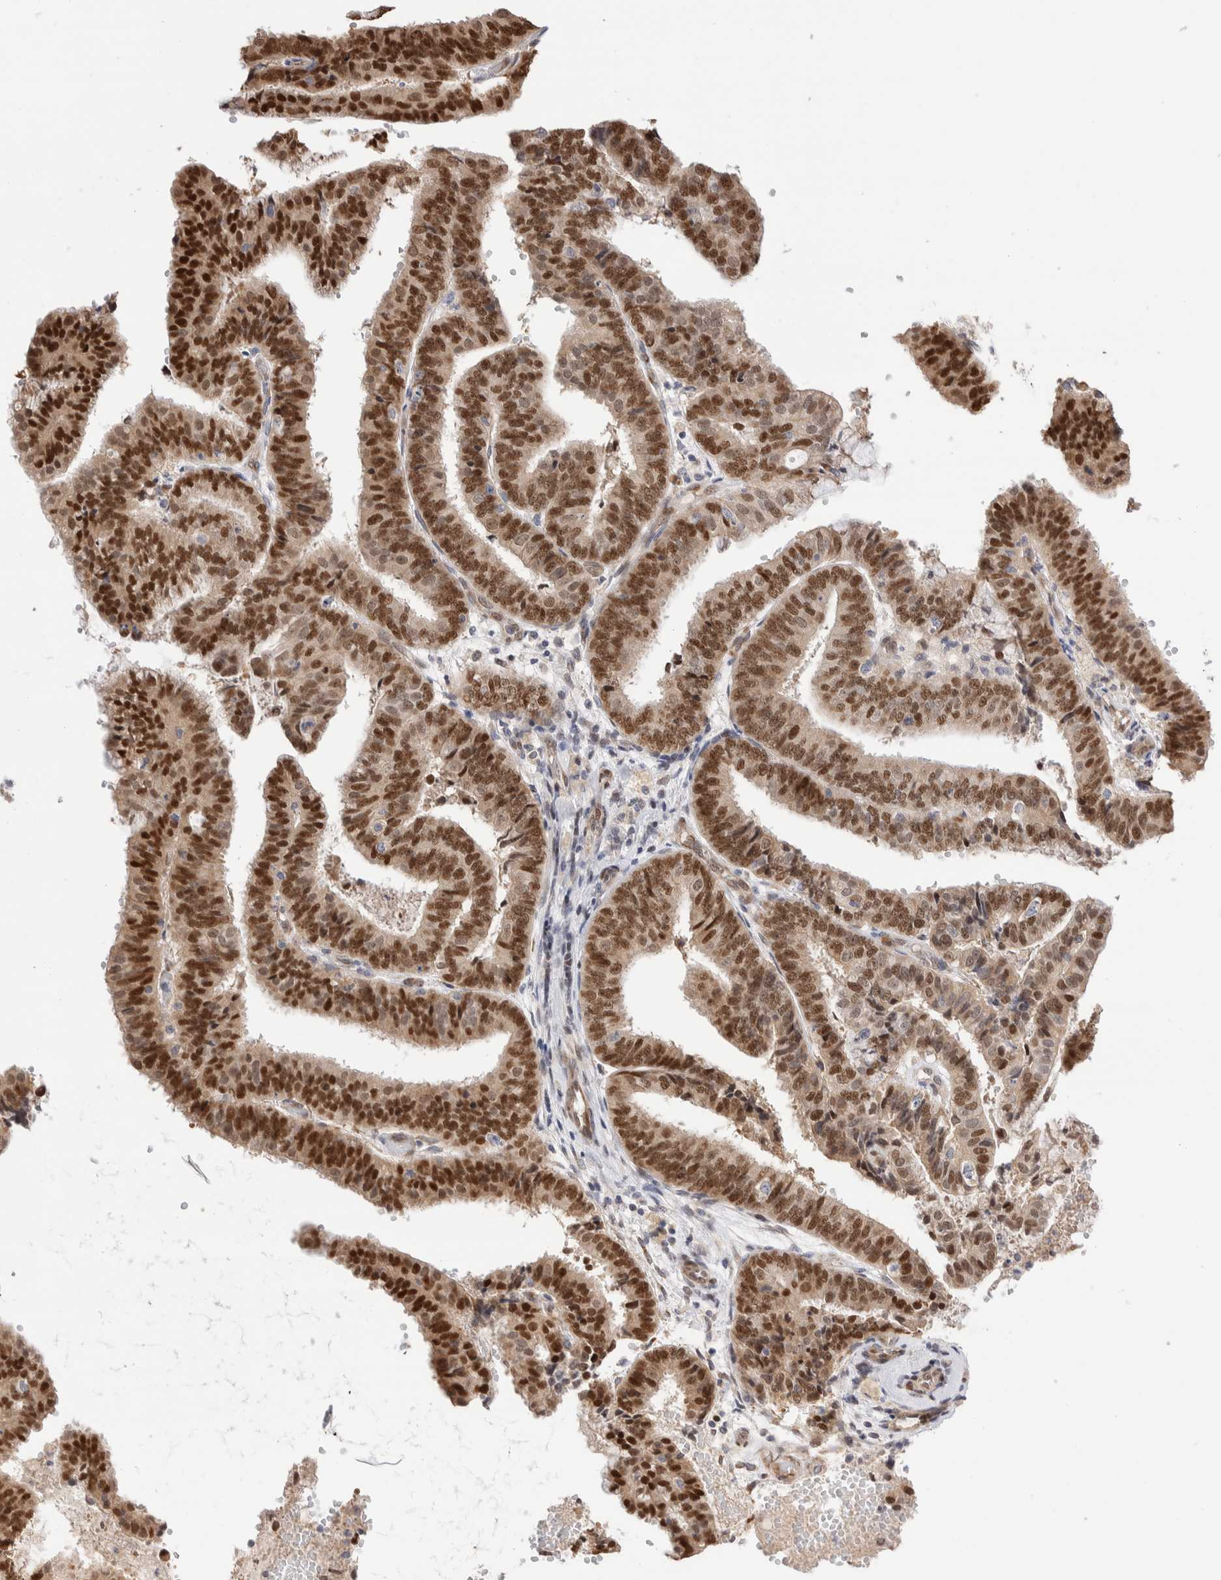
{"staining": {"intensity": "strong", "quantity": "25%-75%", "location": "cytoplasmic/membranous,nuclear"}, "tissue": "endometrial cancer", "cell_type": "Tumor cells", "image_type": "cancer", "snomed": [{"axis": "morphology", "description": "Adenocarcinoma, NOS"}, {"axis": "topography", "description": "Endometrium"}], "caption": "Human adenocarcinoma (endometrial) stained for a protein (brown) shows strong cytoplasmic/membranous and nuclear positive positivity in approximately 25%-75% of tumor cells.", "gene": "NSMAF", "patient": {"sex": "female", "age": 63}}